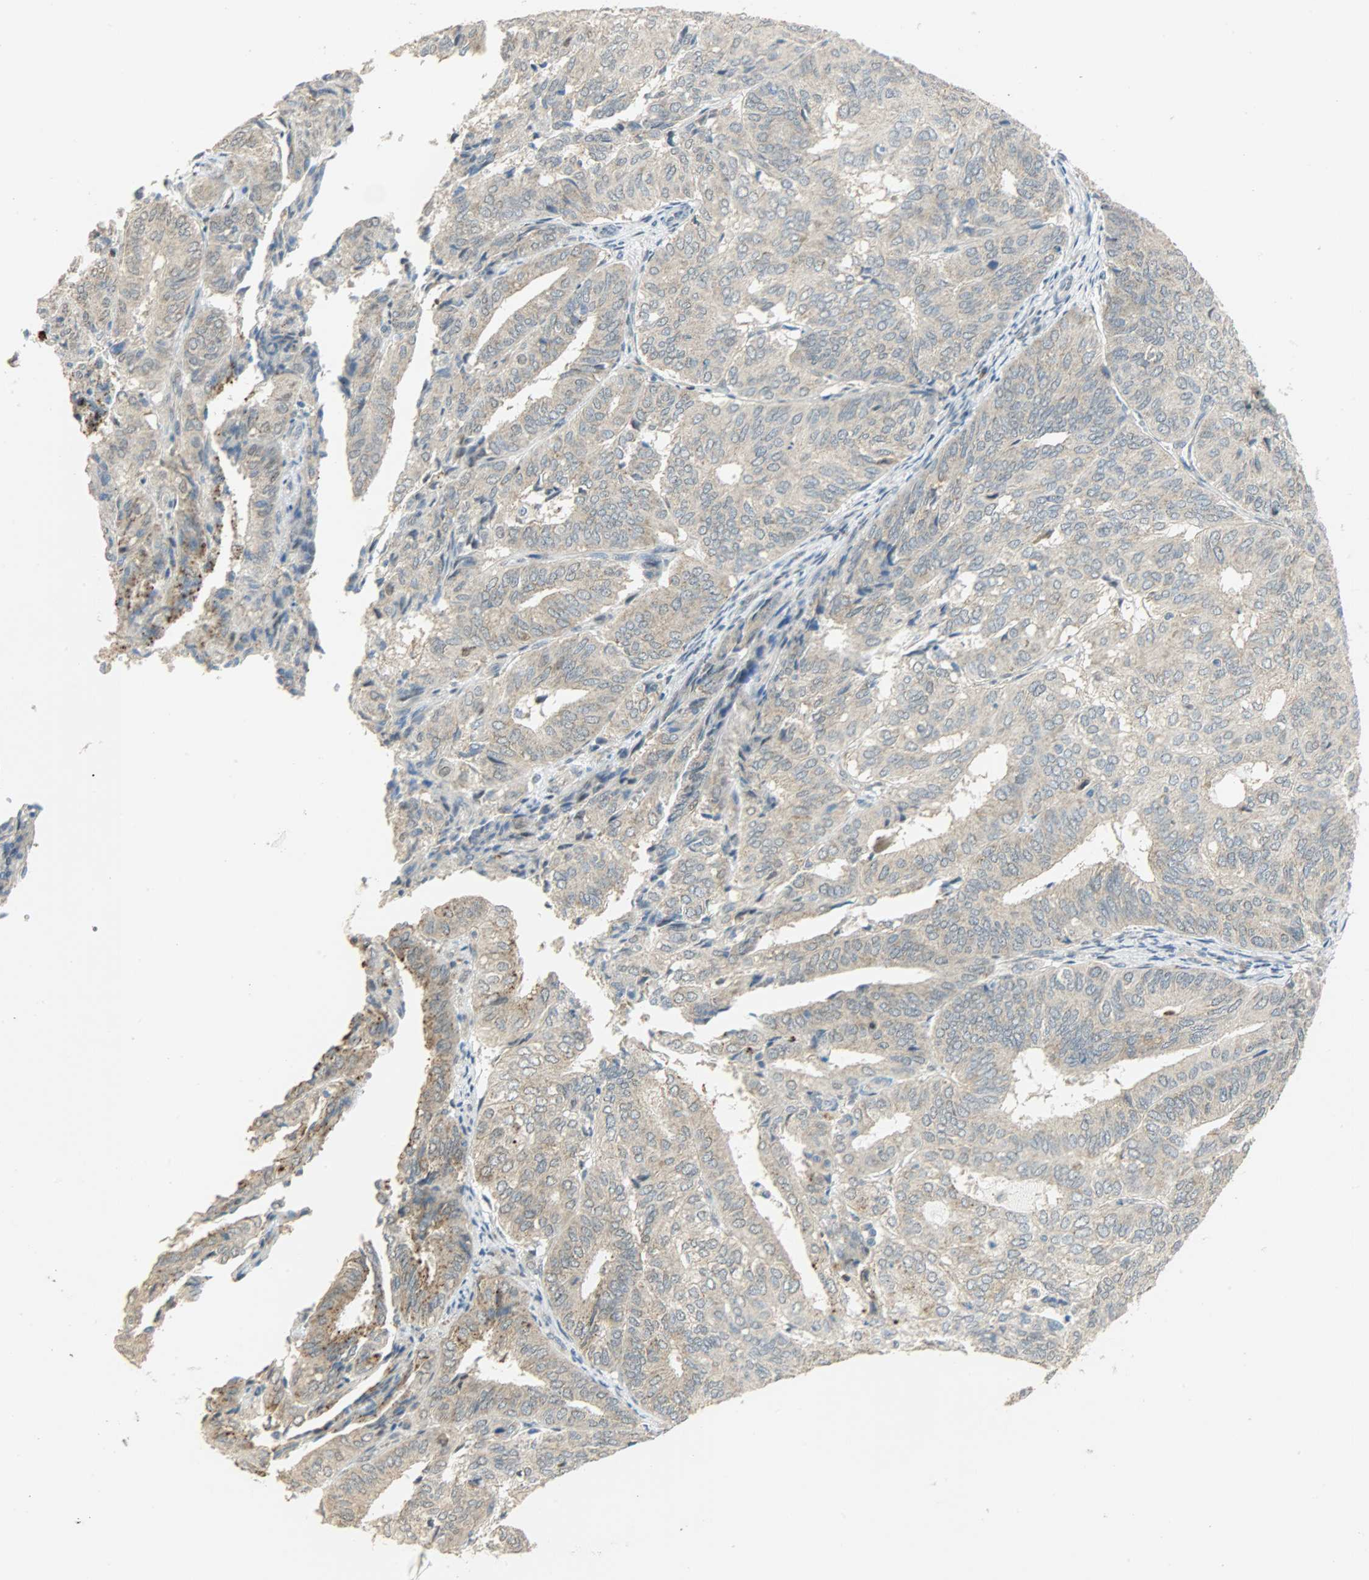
{"staining": {"intensity": "moderate", "quantity": ">75%", "location": "cytoplasmic/membranous"}, "tissue": "endometrial cancer", "cell_type": "Tumor cells", "image_type": "cancer", "snomed": [{"axis": "morphology", "description": "Adenocarcinoma, NOS"}, {"axis": "topography", "description": "Uterus"}], "caption": "A medium amount of moderate cytoplasmic/membranous staining is appreciated in about >75% of tumor cells in endometrial adenocarcinoma tissue.", "gene": "GIT2", "patient": {"sex": "female", "age": 60}}